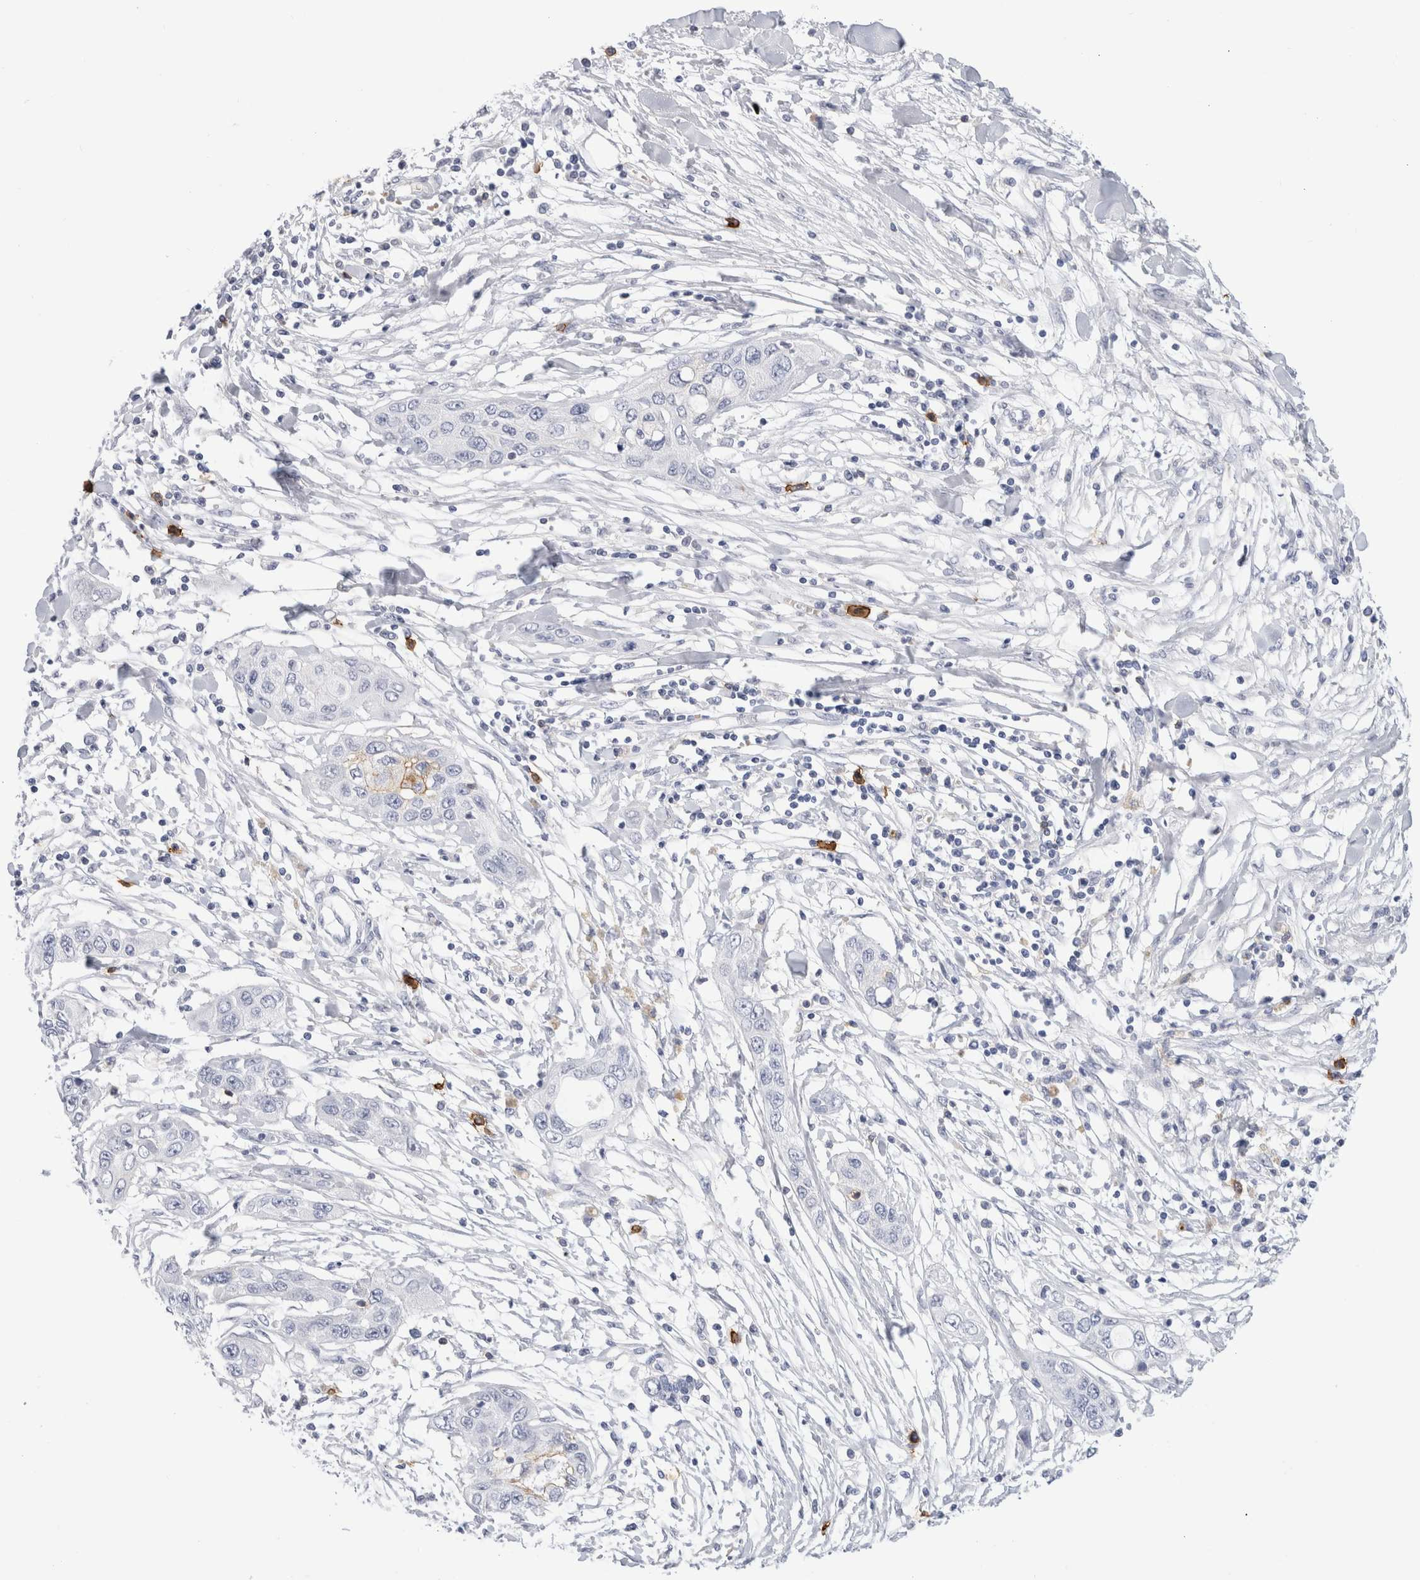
{"staining": {"intensity": "negative", "quantity": "none", "location": "none"}, "tissue": "pancreatic cancer", "cell_type": "Tumor cells", "image_type": "cancer", "snomed": [{"axis": "morphology", "description": "Adenocarcinoma, NOS"}, {"axis": "topography", "description": "Pancreas"}], "caption": "Tumor cells show no significant expression in pancreatic cancer. Brightfield microscopy of immunohistochemistry stained with DAB (brown) and hematoxylin (blue), captured at high magnification.", "gene": "CD38", "patient": {"sex": "female", "age": 70}}